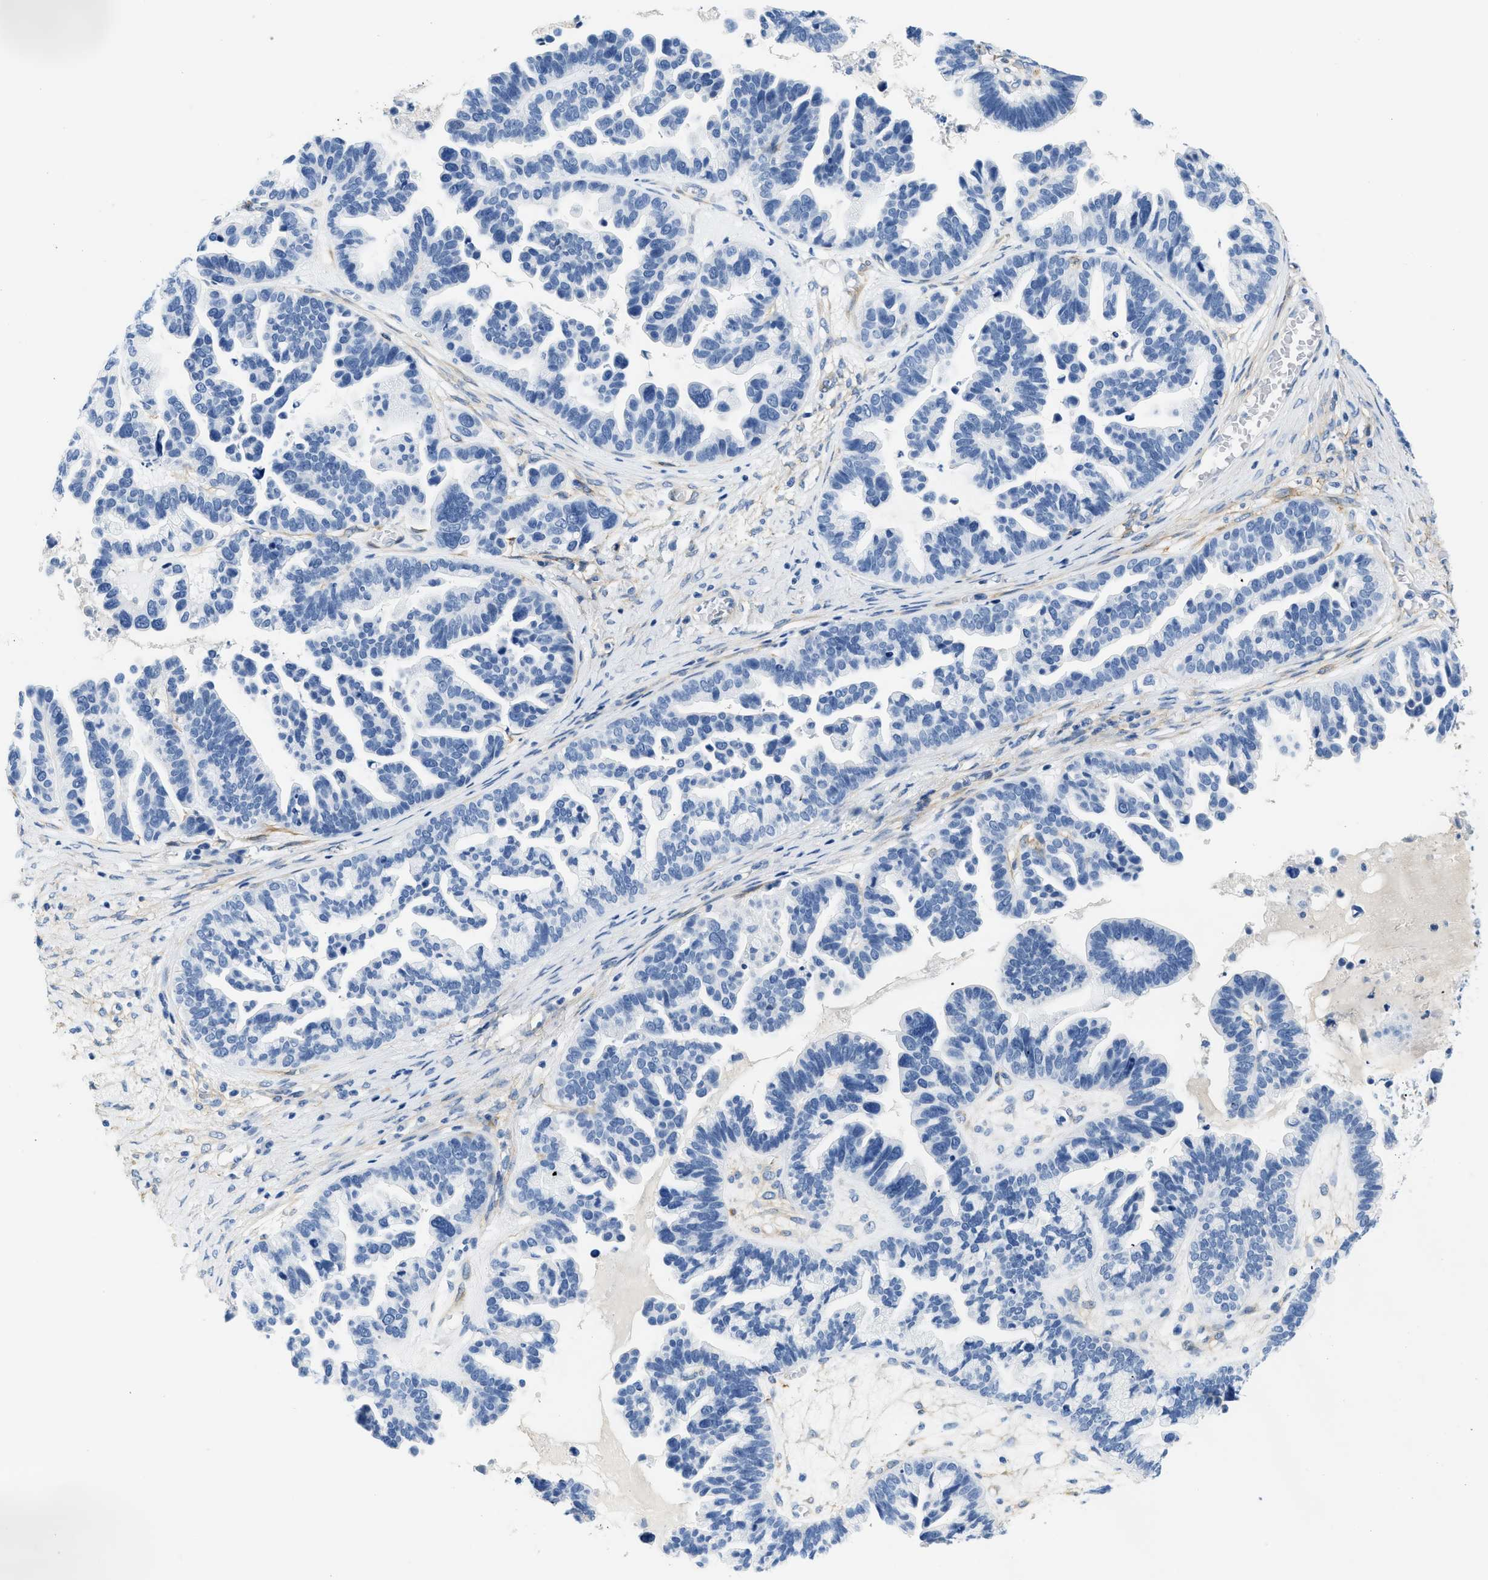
{"staining": {"intensity": "negative", "quantity": "none", "location": "none"}, "tissue": "ovarian cancer", "cell_type": "Tumor cells", "image_type": "cancer", "snomed": [{"axis": "morphology", "description": "Cystadenocarcinoma, serous, NOS"}, {"axis": "topography", "description": "Ovary"}], "caption": "Image shows no protein expression in tumor cells of ovarian cancer (serous cystadenocarcinoma) tissue.", "gene": "PDGFRB", "patient": {"sex": "female", "age": 56}}